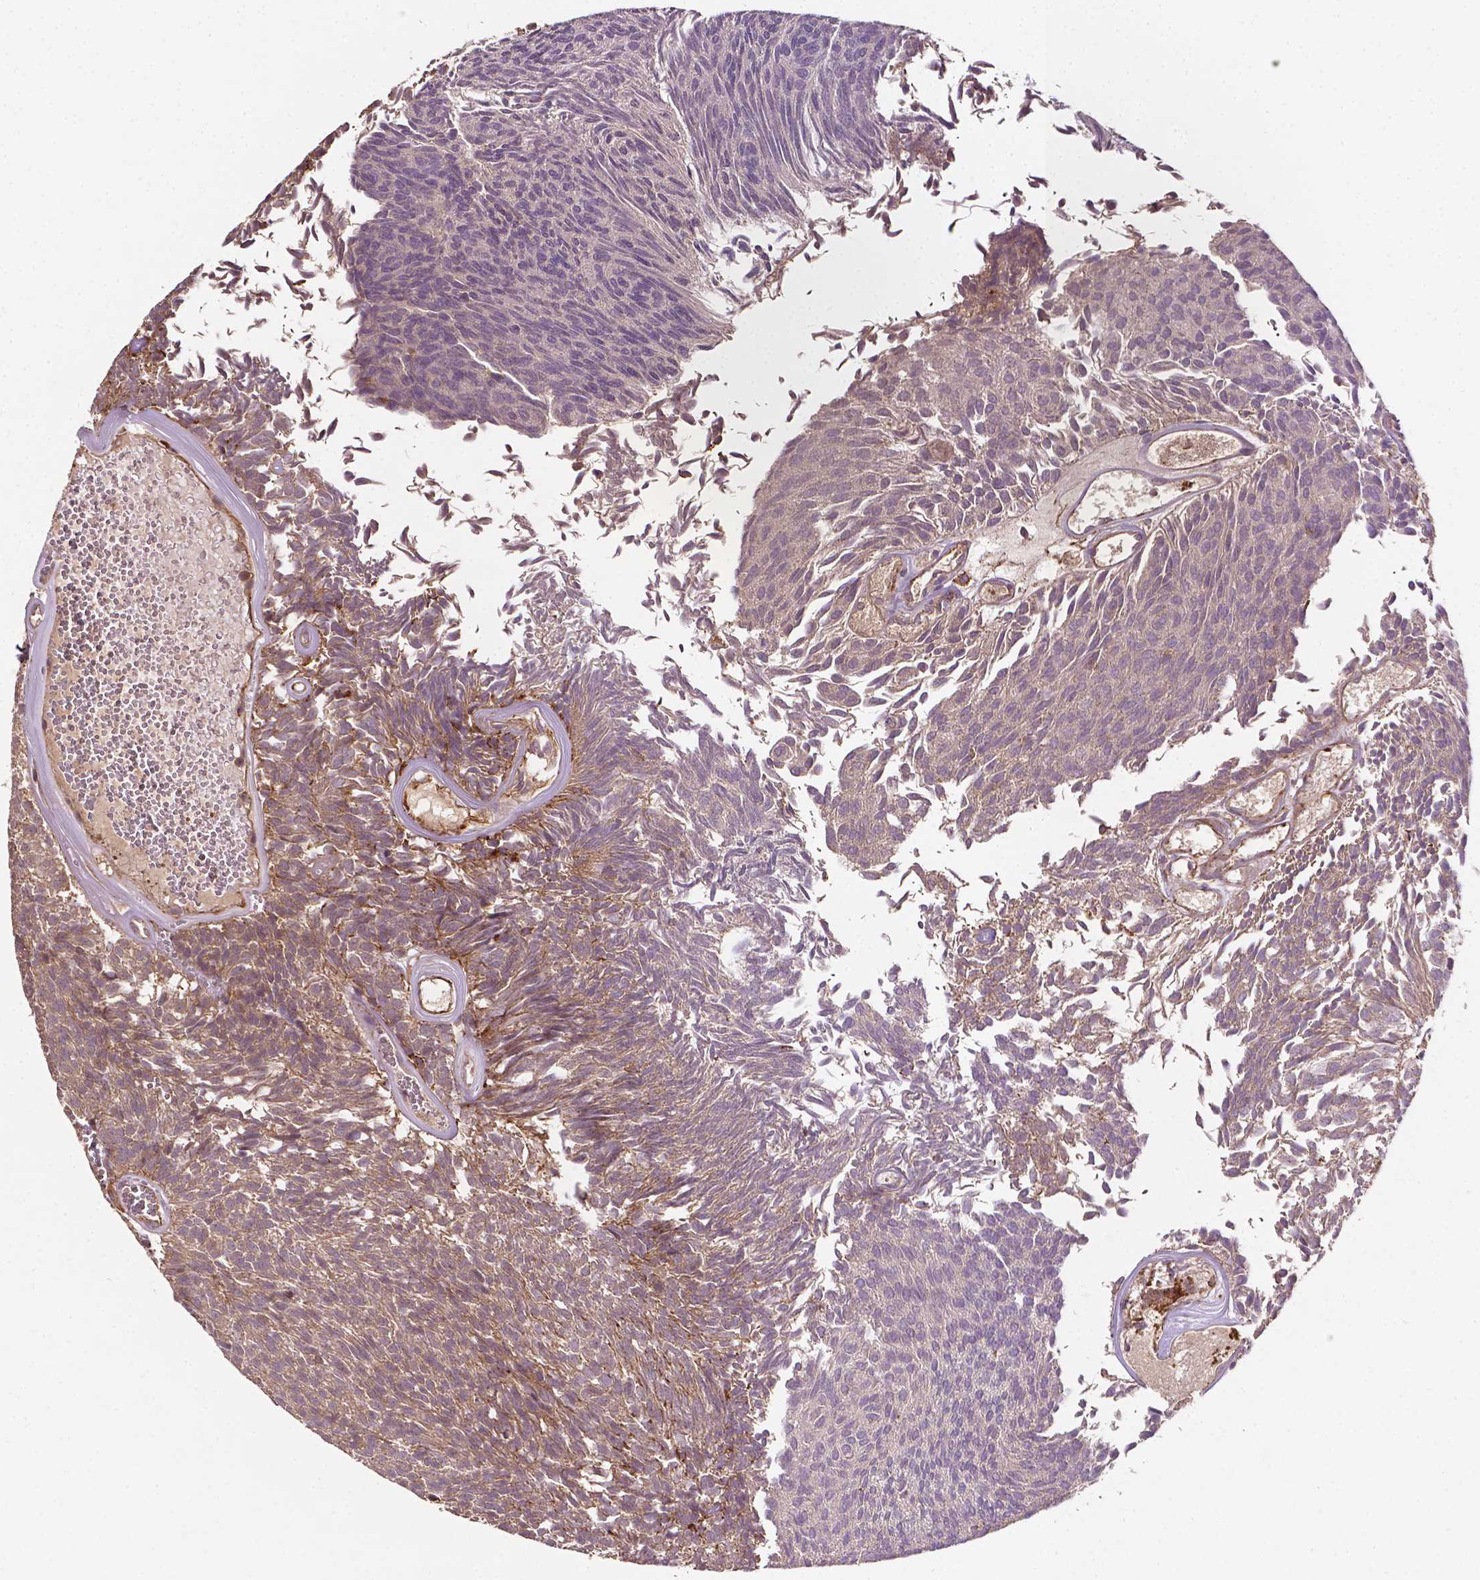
{"staining": {"intensity": "moderate", "quantity": "25%-75%", "location": "cytoplasmic/membranous"}, "tissue": "urothelial cancer", "cell_type": "Tumor cells", "image_type": "cancer", "snomed": [{"axis": "morphology", "description": "Urothelial carcinoma, Low grade"}, {"axis": "topography", "description": "Urinary bladder"}], "caption": "Moderate cytoplasmic/membranous positivity for a protein is appreciated in about 25%-75% of tumor cells of urothelial carcinoma (low-grade) using immunohistochemistry.", "gene": "ZMYND19", "patient": {"sex": "male", "age": 77}}